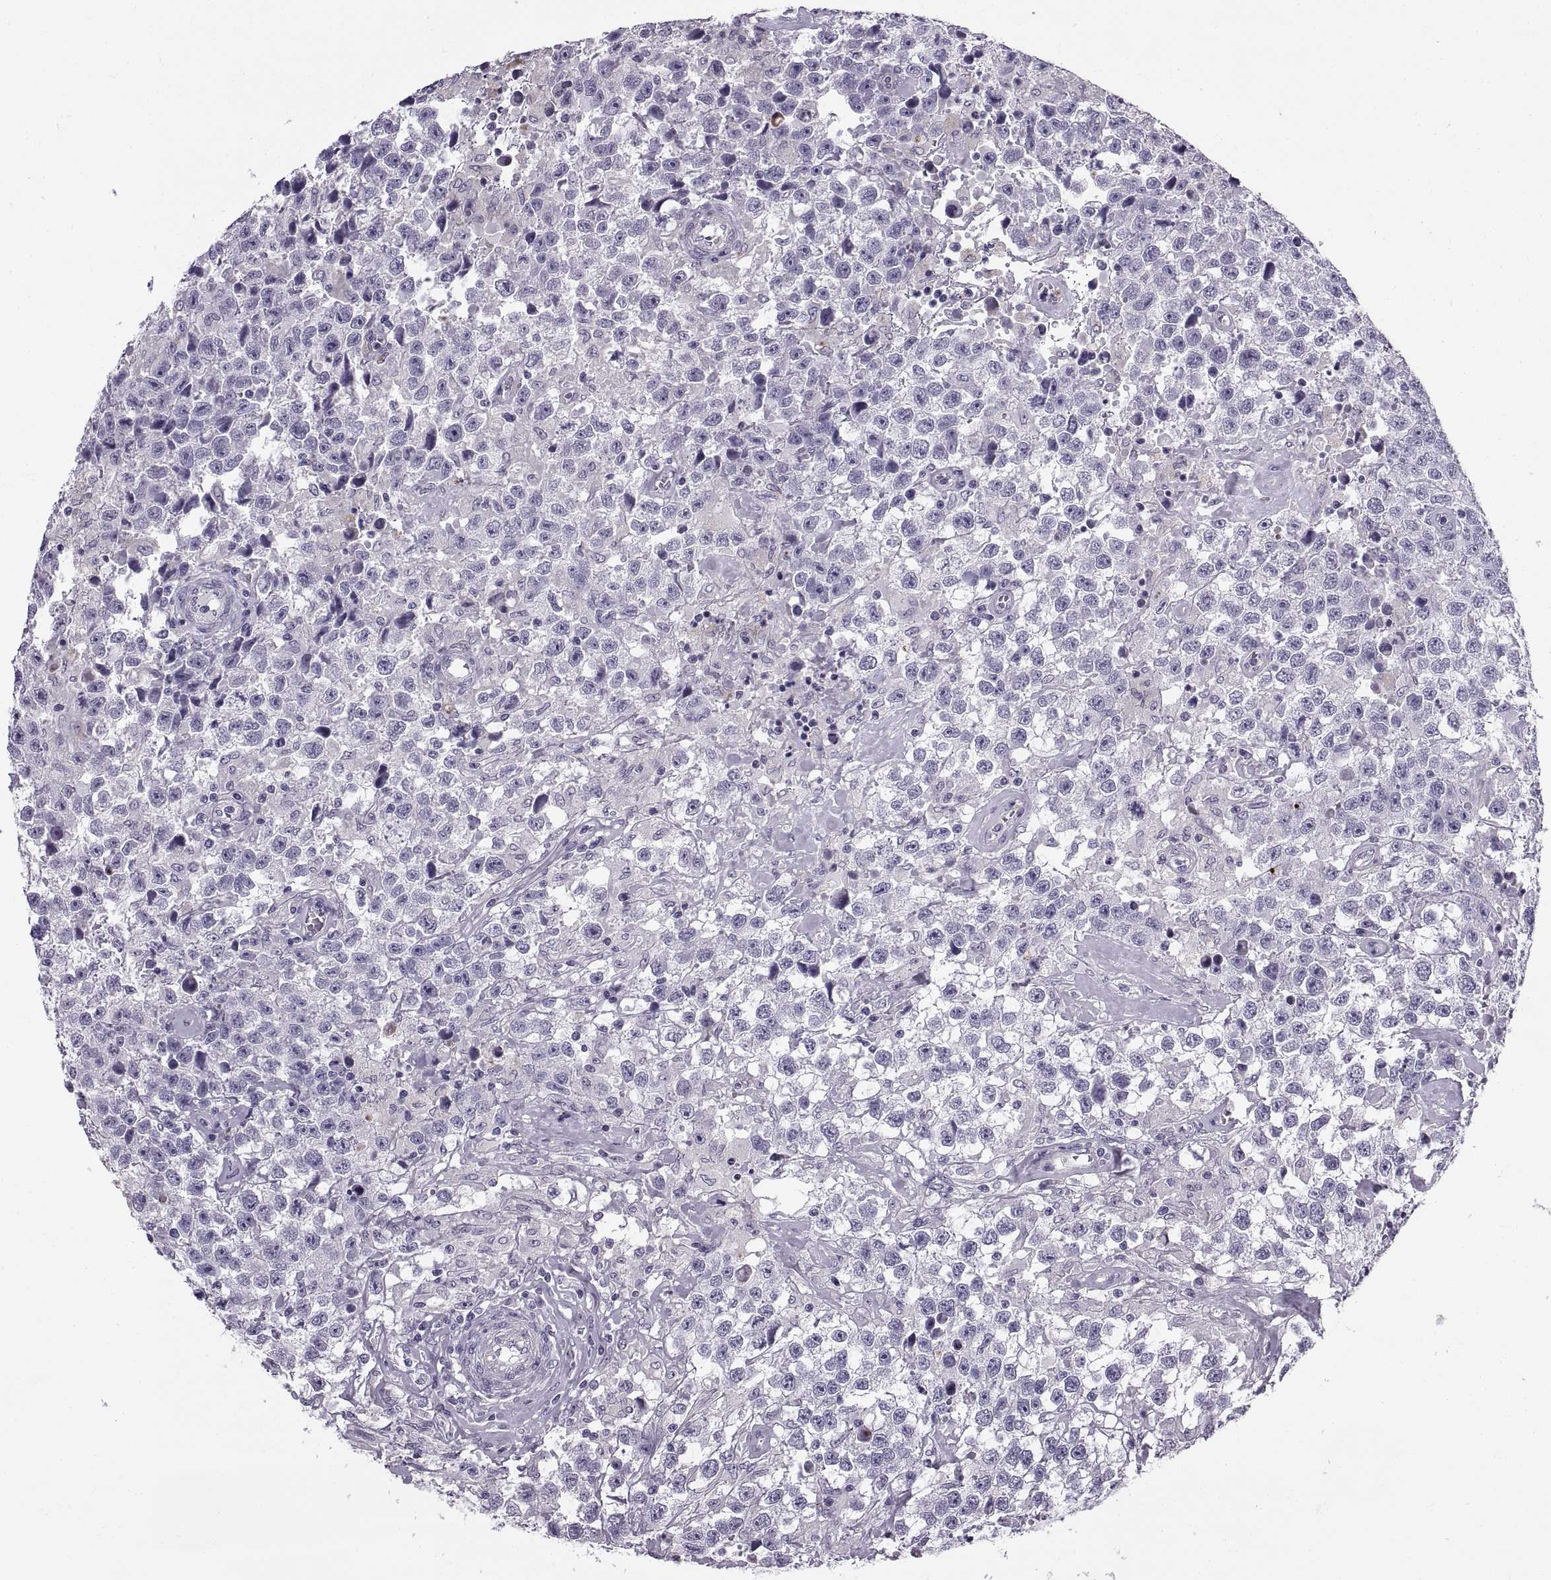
{"staining": {"intensity": "negative", "quantity": "none", "location": "none"}, "tissue": "testis cancer", "cell_type": "Tumor cells", "image_type": "cancer", "snomed": [{"axis": "morphology", "description": "Seminoma, NOS"}, {"axis": "topography", "description": "Testis"}], "caption": "Human seminoma (testis) stained for a protein using immunohistochemistry (IHC) shows no staining in tumor cells.", "gene": "CALCR", "patient": {"sex": "male", "age": 43}}